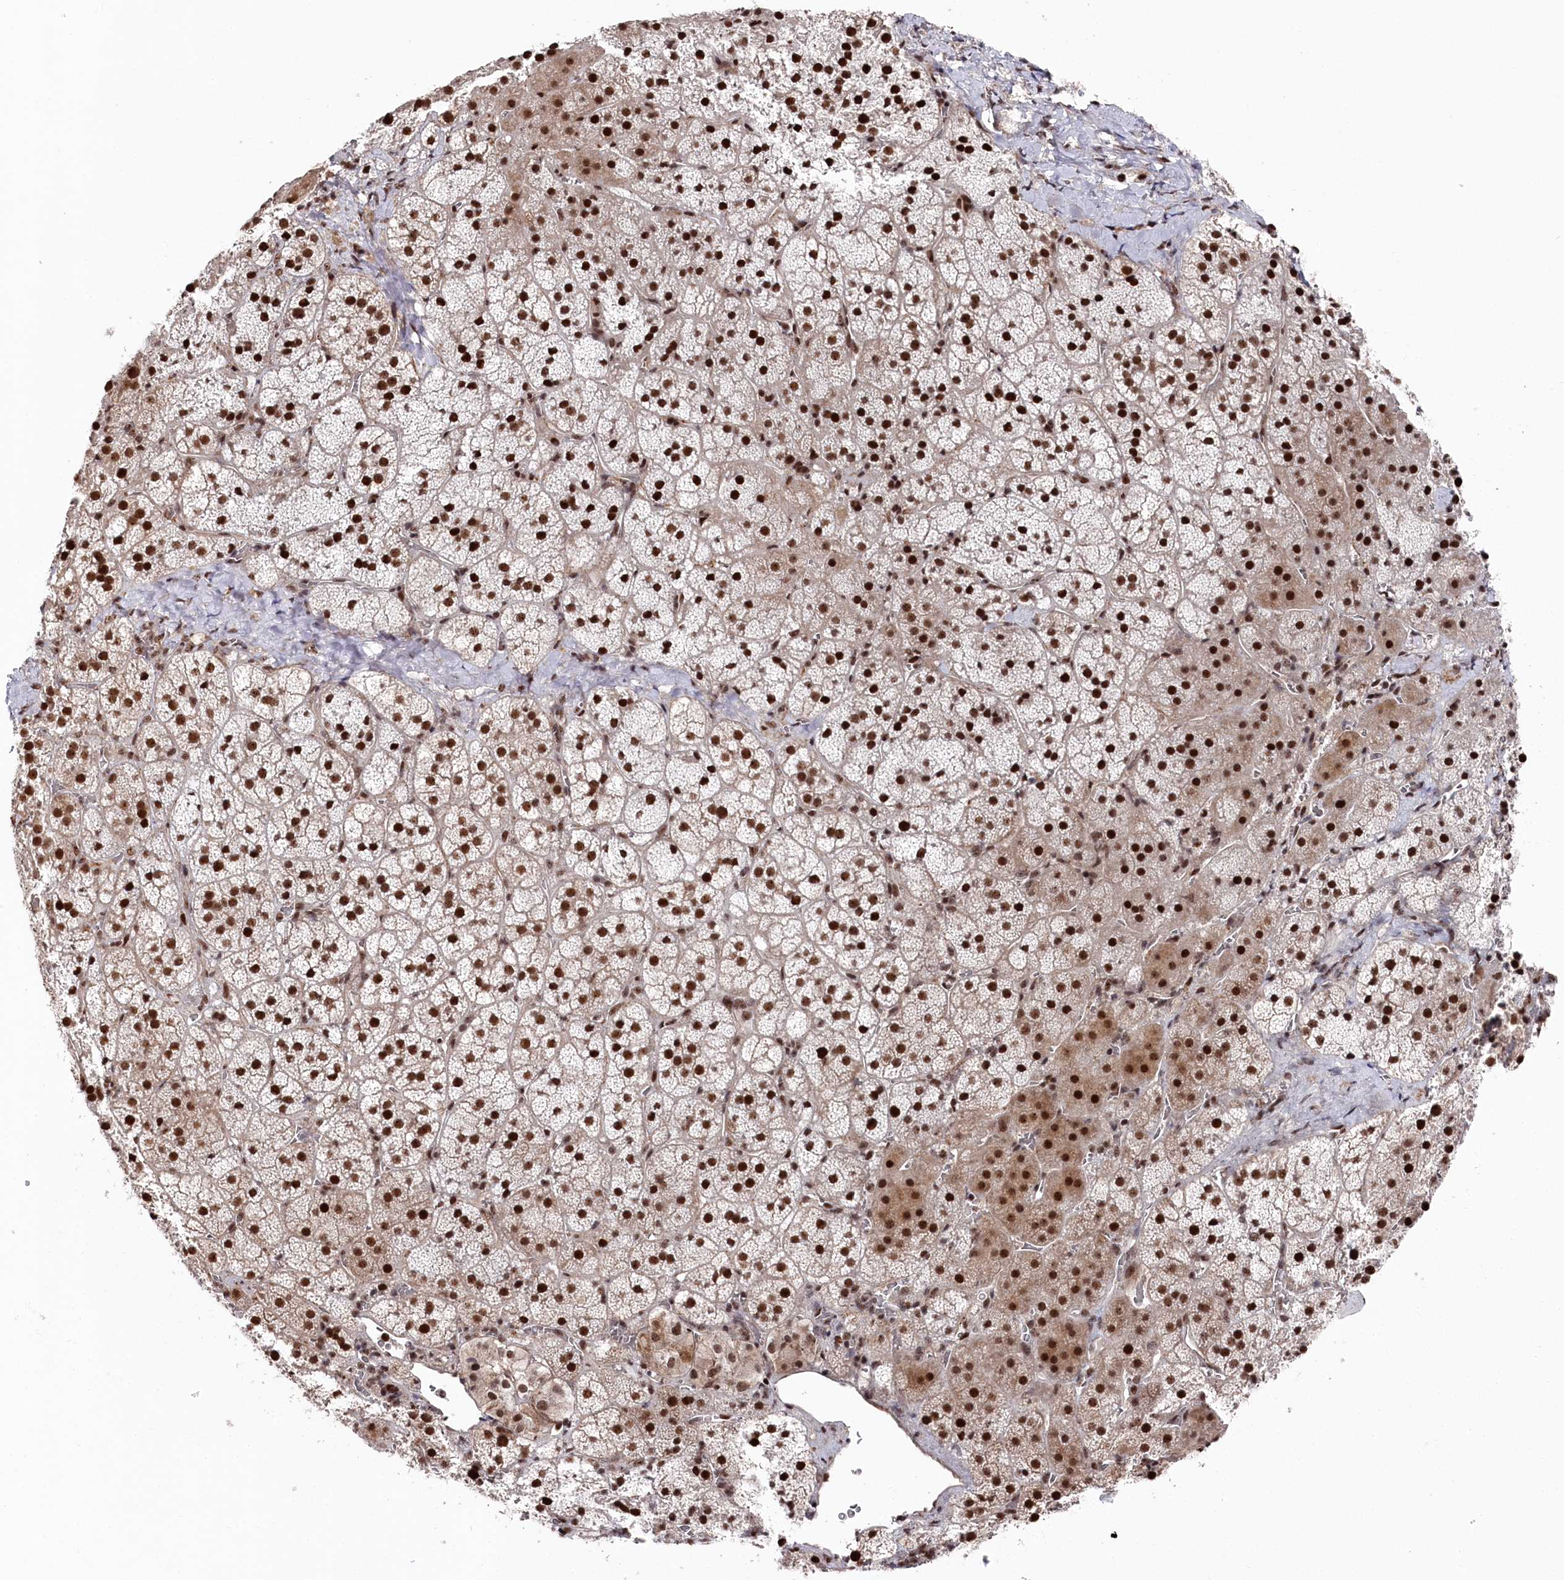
{"staining": {"intensity": "strong", "quantity": ">75%", "location": "nuclear"}, "tissue": "adrenal gland", "cell_type": "Glandular cells", "image_type": "normal", "snomed": [{"axis": "morphology", "description": "Normal tissue, NOS"}, {"axis": "topography", "description": "Adrenal gland"}], "caption": "Adrenal gland stained for a protein (brown) demonstrates strong nuclear positive expression in approximately >75% of glandular cells.", "gene": "POLR2H", "patient": {"sex": "female", "age": 44}}